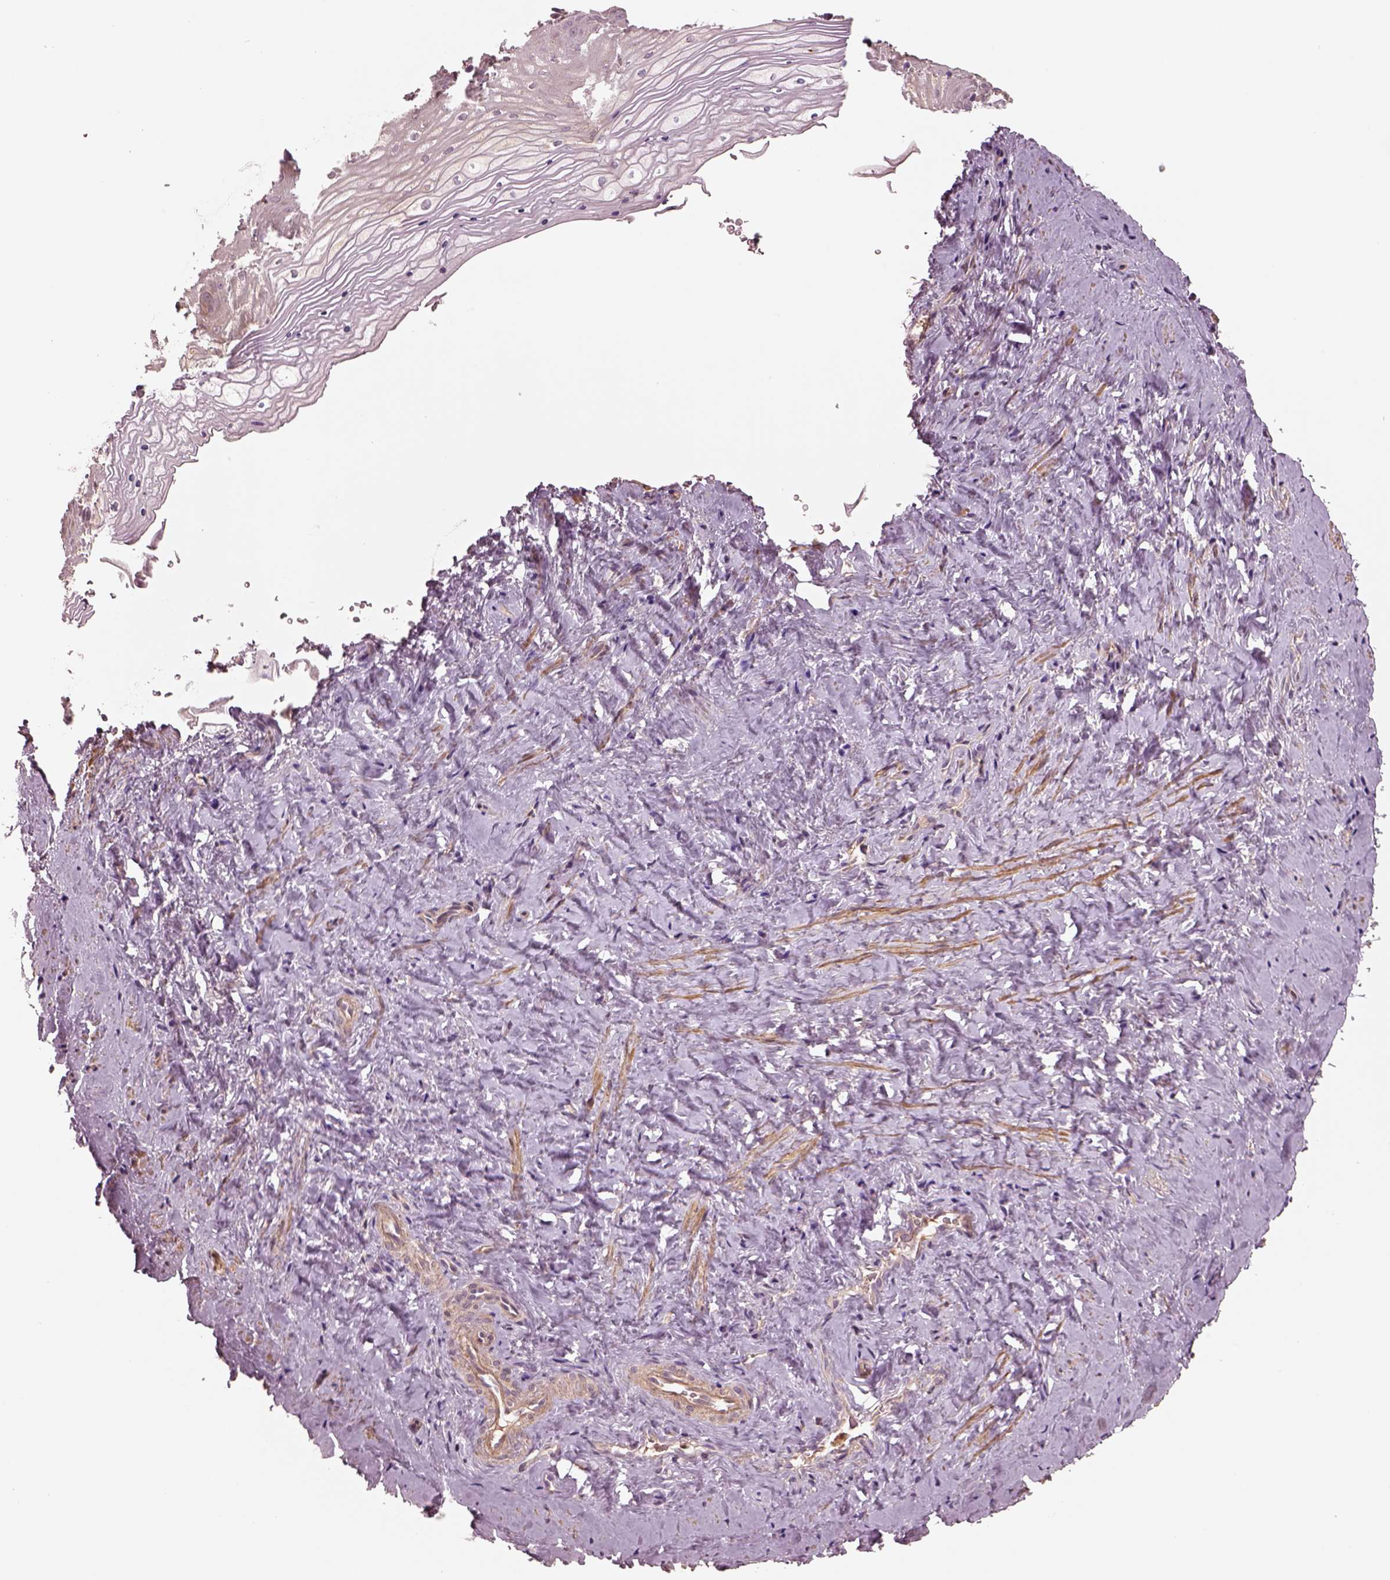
{"staining": {"intensity": "weak", "quantity": "25%-75%", "location": "cytoplasmic/membranous"}, "tissue": "vagina", "cell_type": "Squamous epithelial cells", "image_type": "normal", "snomed": [{"axis": "morphology", "description": "Normal tissue, NOS"}, {"axis": "topography", "description": "Vagina"}], "caption": "The photomicrograph exhibits immunohistochemical staining of unremarkable vagina. There is weak cytoplasmic/membranous staining is appreciated in about 25%-75% of squamous epithelial cells.", "gene": "ASCC2", "patient": {"sex": "female", "age": 45}}